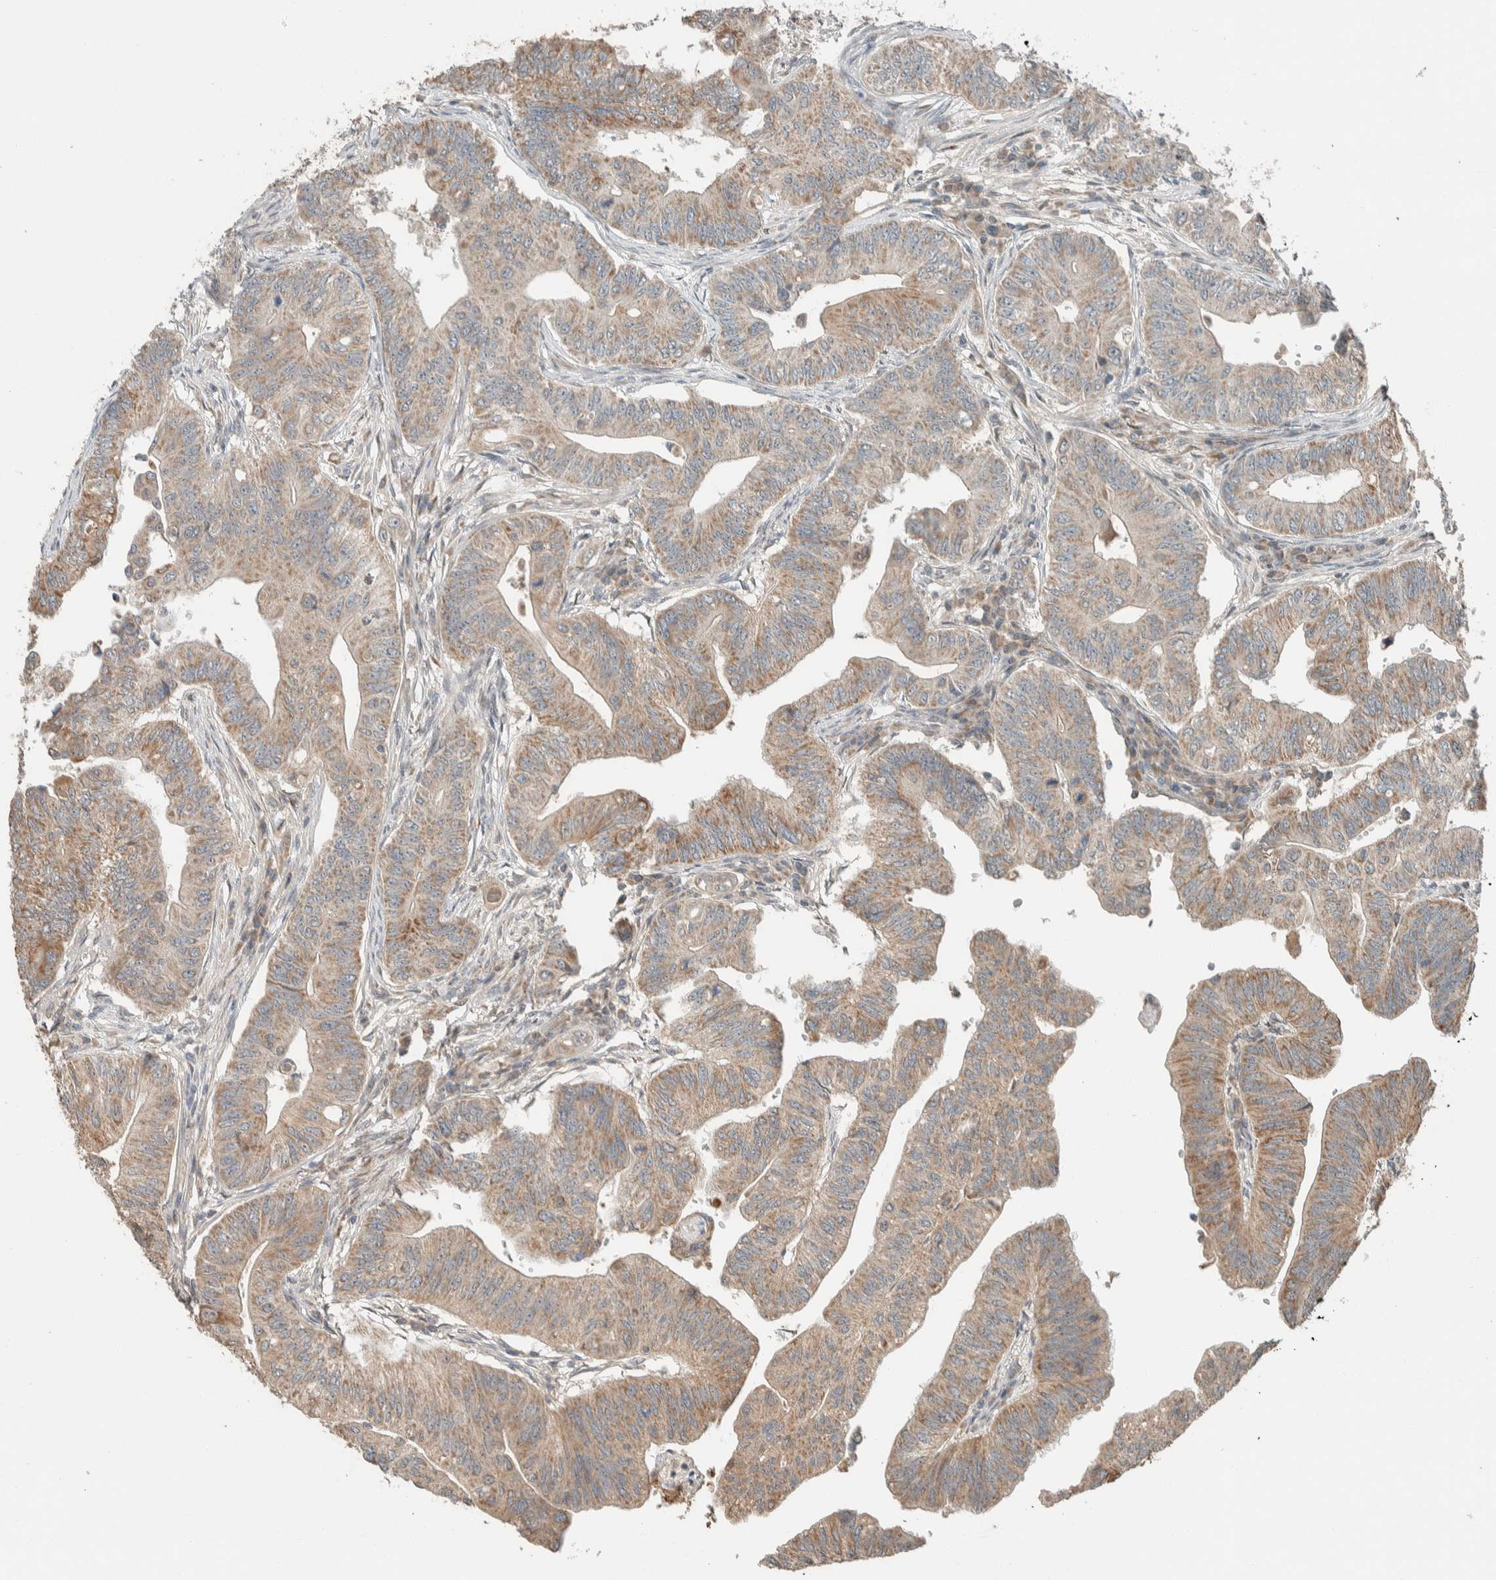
{"staining": {"intensity": "weak", "quantity": ">75%", "location": "cytoplasmic/membranous"}, "tissue": "colorectal cancer", "cell_type": "Tumor cells", "image_type": "cancer", "snomed": [{"axis": "morphology", "description": "Adenoma, NOS"}, {"axis": "morphology", "description": "Adenocarcinoma, NOS"}, {"axis": "topography", "description": "Colon"}], "caption": "Immunohistochemical staining of colorectal cancer (adenoma) reveals weak cytoplasmic/membranous protein positivity in approximately >75% of tumor cells.", "gene": "NBR1", "patient": {"sex": "male", "age": 79}}